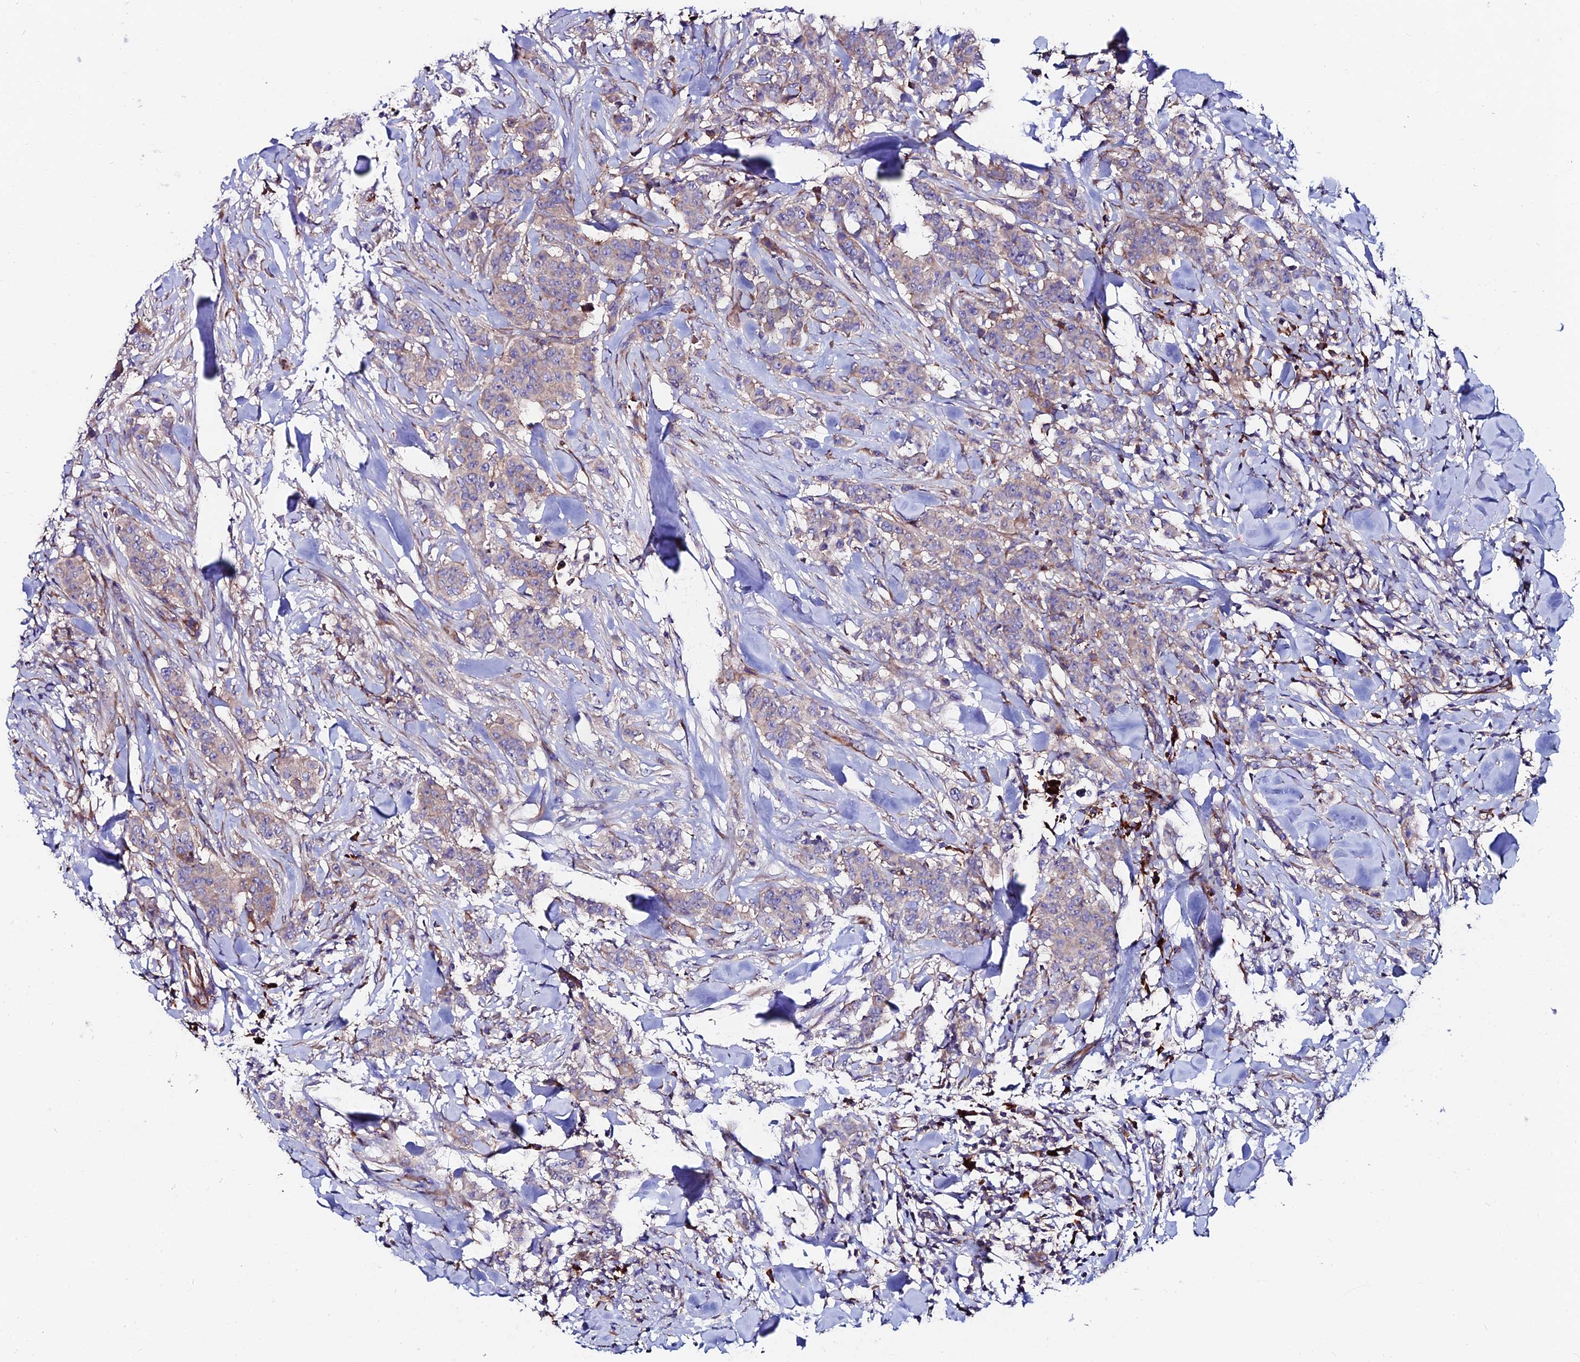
{"staining": {"intensity": "weak", "quantity": "<25%", "location": "cytoplasmic/membranous"}, "tissue": "breast cancer", "cell_type": "Tumor cells", "image_type": "cancer", "snomed": [{"axis": "morphology", "description": "Duct carcinoma"}, {"axis": "topography", "description": "Breast"}], "caption": "Immunohistochemical staining of human breast cancer (infiltrating ductal carcinoma) exhibits no significant expression in tumor cells.", "gene": "EIF3K", "patient": {"sex": "female", "age": 40}}